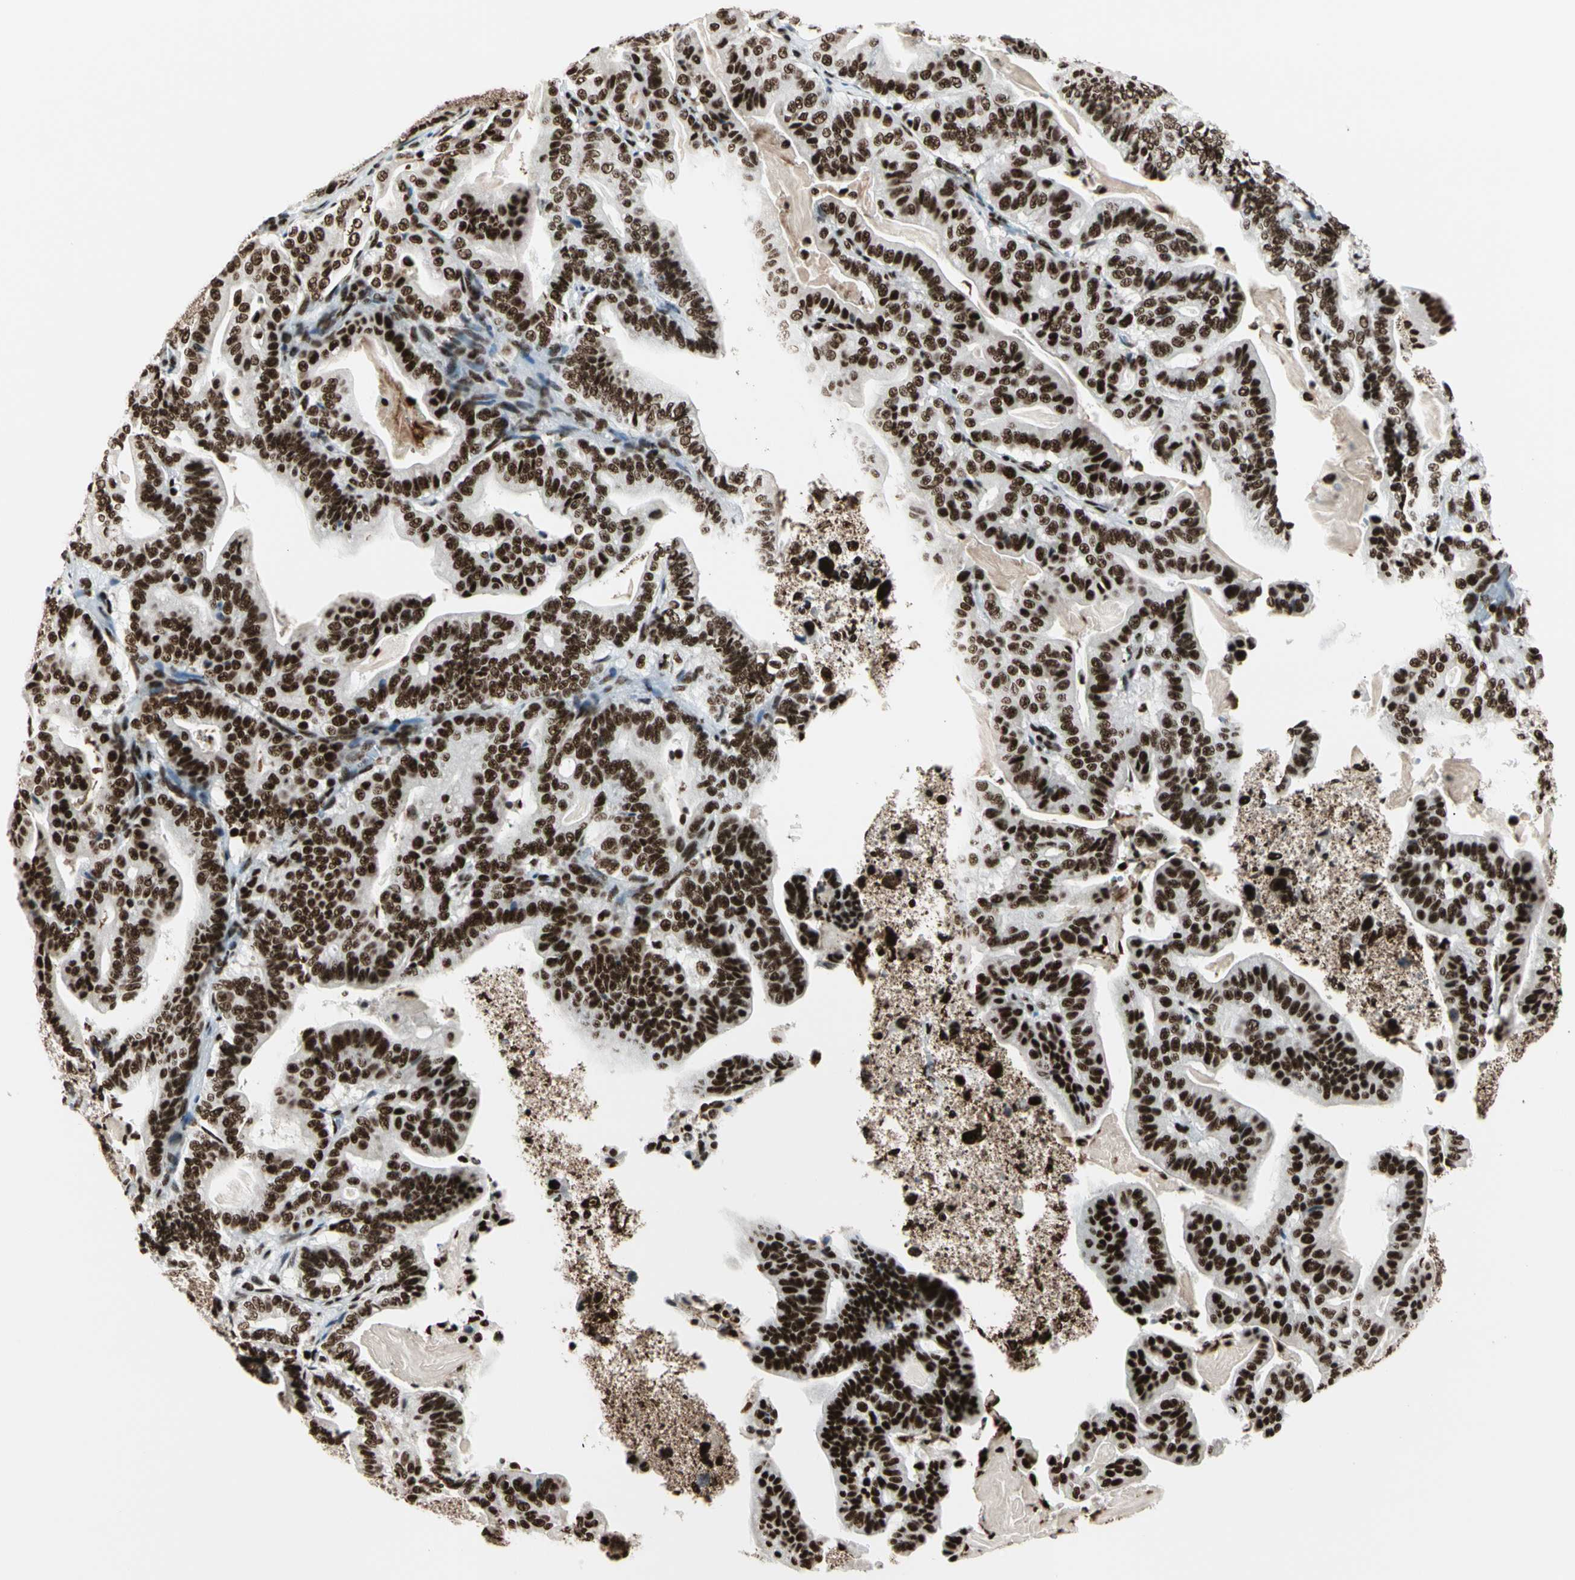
{"staining": {"intensity": "strong", "quantity": ">75%", "location": "nuclear"}, "tissue": "pancreatic cancer", "cell_type": "Tumor cells", "image_type": "cancer", "snomed": [{"axis": "morphology", "description": "Adenocarcinoma, NOS"}, {"axis": "topography", "description": "Pancreas"}], "caption": "Strong nuclear positivity for a protein is appreciated in about >75% of tumor cells of adenocarcinoma (pancreatic) using IHC.", "gene": "CCAR1", "patient": {"sex": "male", "age": 63}}